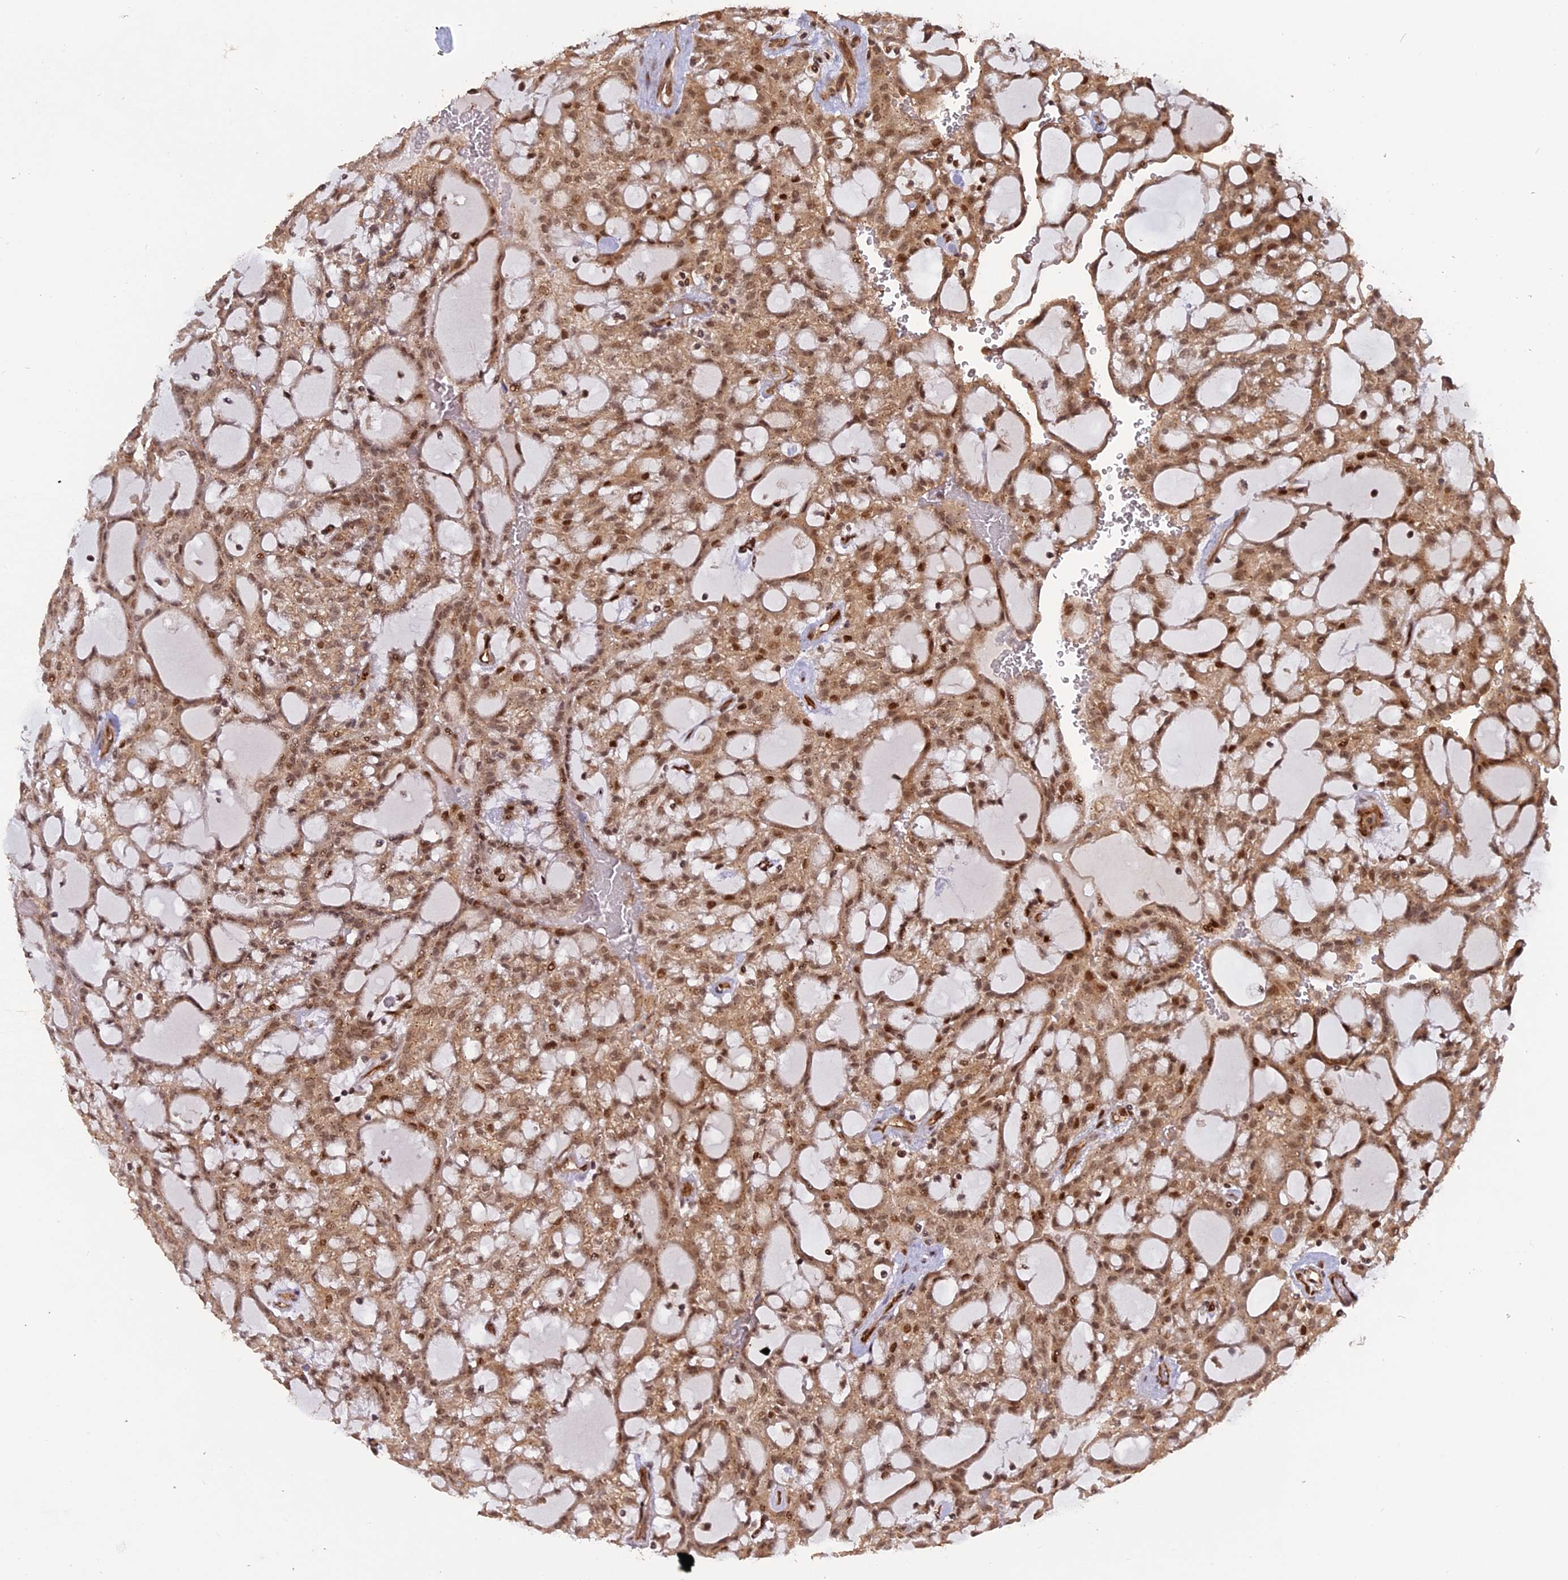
{"staining": {"intensity": "moderate", "quantity": ">75%", "location": "cytoplasmic/membranous,nuclear"}, "tissue": "renal cancer", "cell_type": "Tumor cells", "image_type": "cancer", "snomed": [{"axis": "morphology", "description": "Adenocarcinoma, NOS"}, {"axis": "topography", "description": "Kidney"}], "caption": "The photomicrograph shows immunohistochemical staining of renal adenocarcinoma. There is moderate cytoplasmic/membranous and nuclear positivity is appreciated in about >75% of tumor cells. Ihc stains the protein in brown and the nuclei are stained blue.", "gene": "PKIG", "patient": {"sex": "male", "age": 63}}